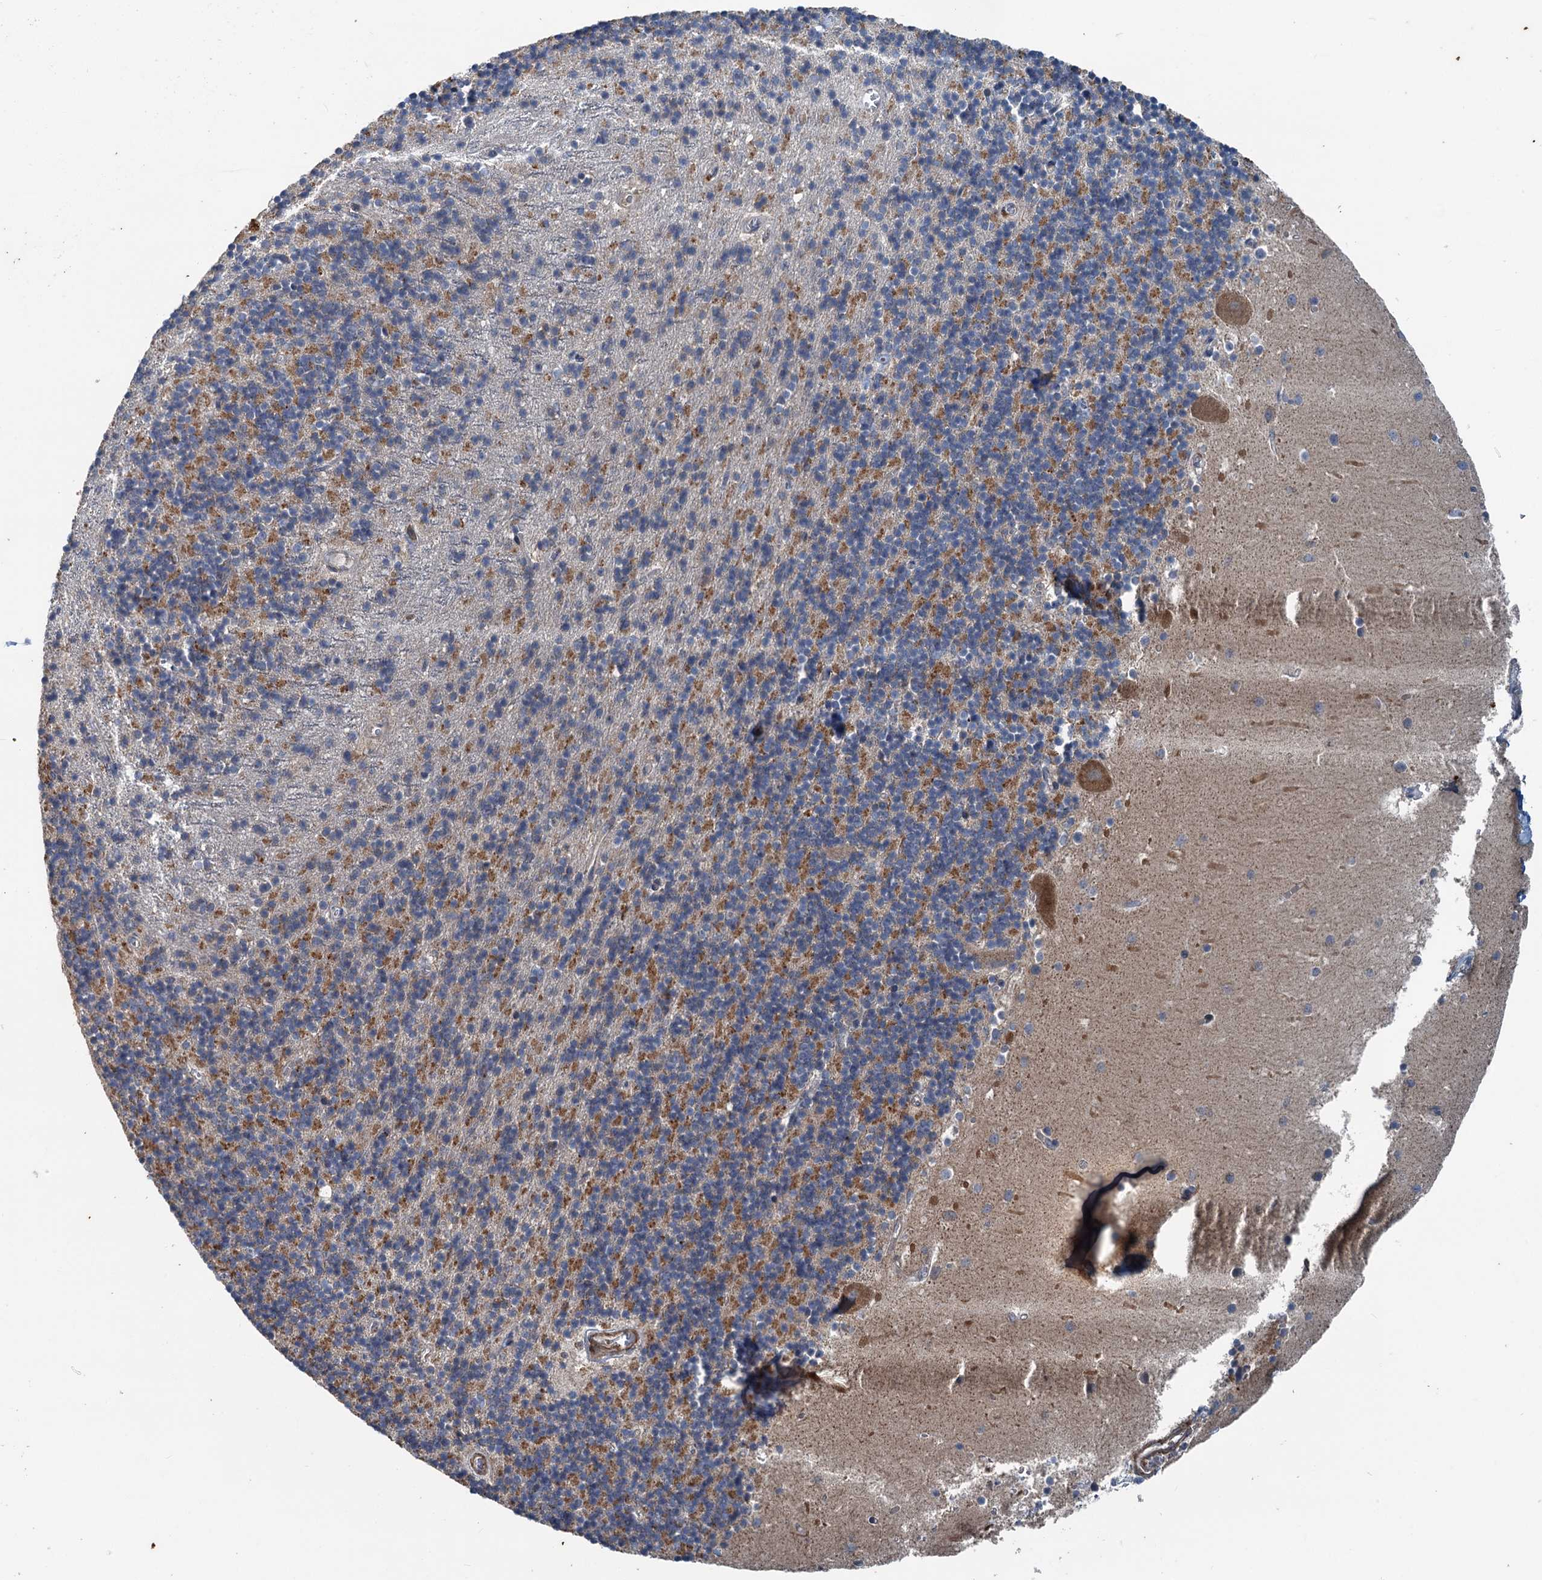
{"staining": {"intensity": "moderate", "quantity": "<25%", "location": "cytoplasmic/membranous"}, "tissue": "cerebellum", "cell_type": "Cells in granular layer", "image_type": "normal", "snomed": [{"axis": "morphology", "description": "Normal tissue, NOS"}, {"axis": "topography", "description": "Cerebellum"}], "caption": "IHC of unremarkable human cerebellum reveals low levels of moderate cytoplasmic/membranous positivity in approximately <25% of cells in granular layer.", "gene": "TEDC1", "patient": {"sex": "male", "age": 54}}